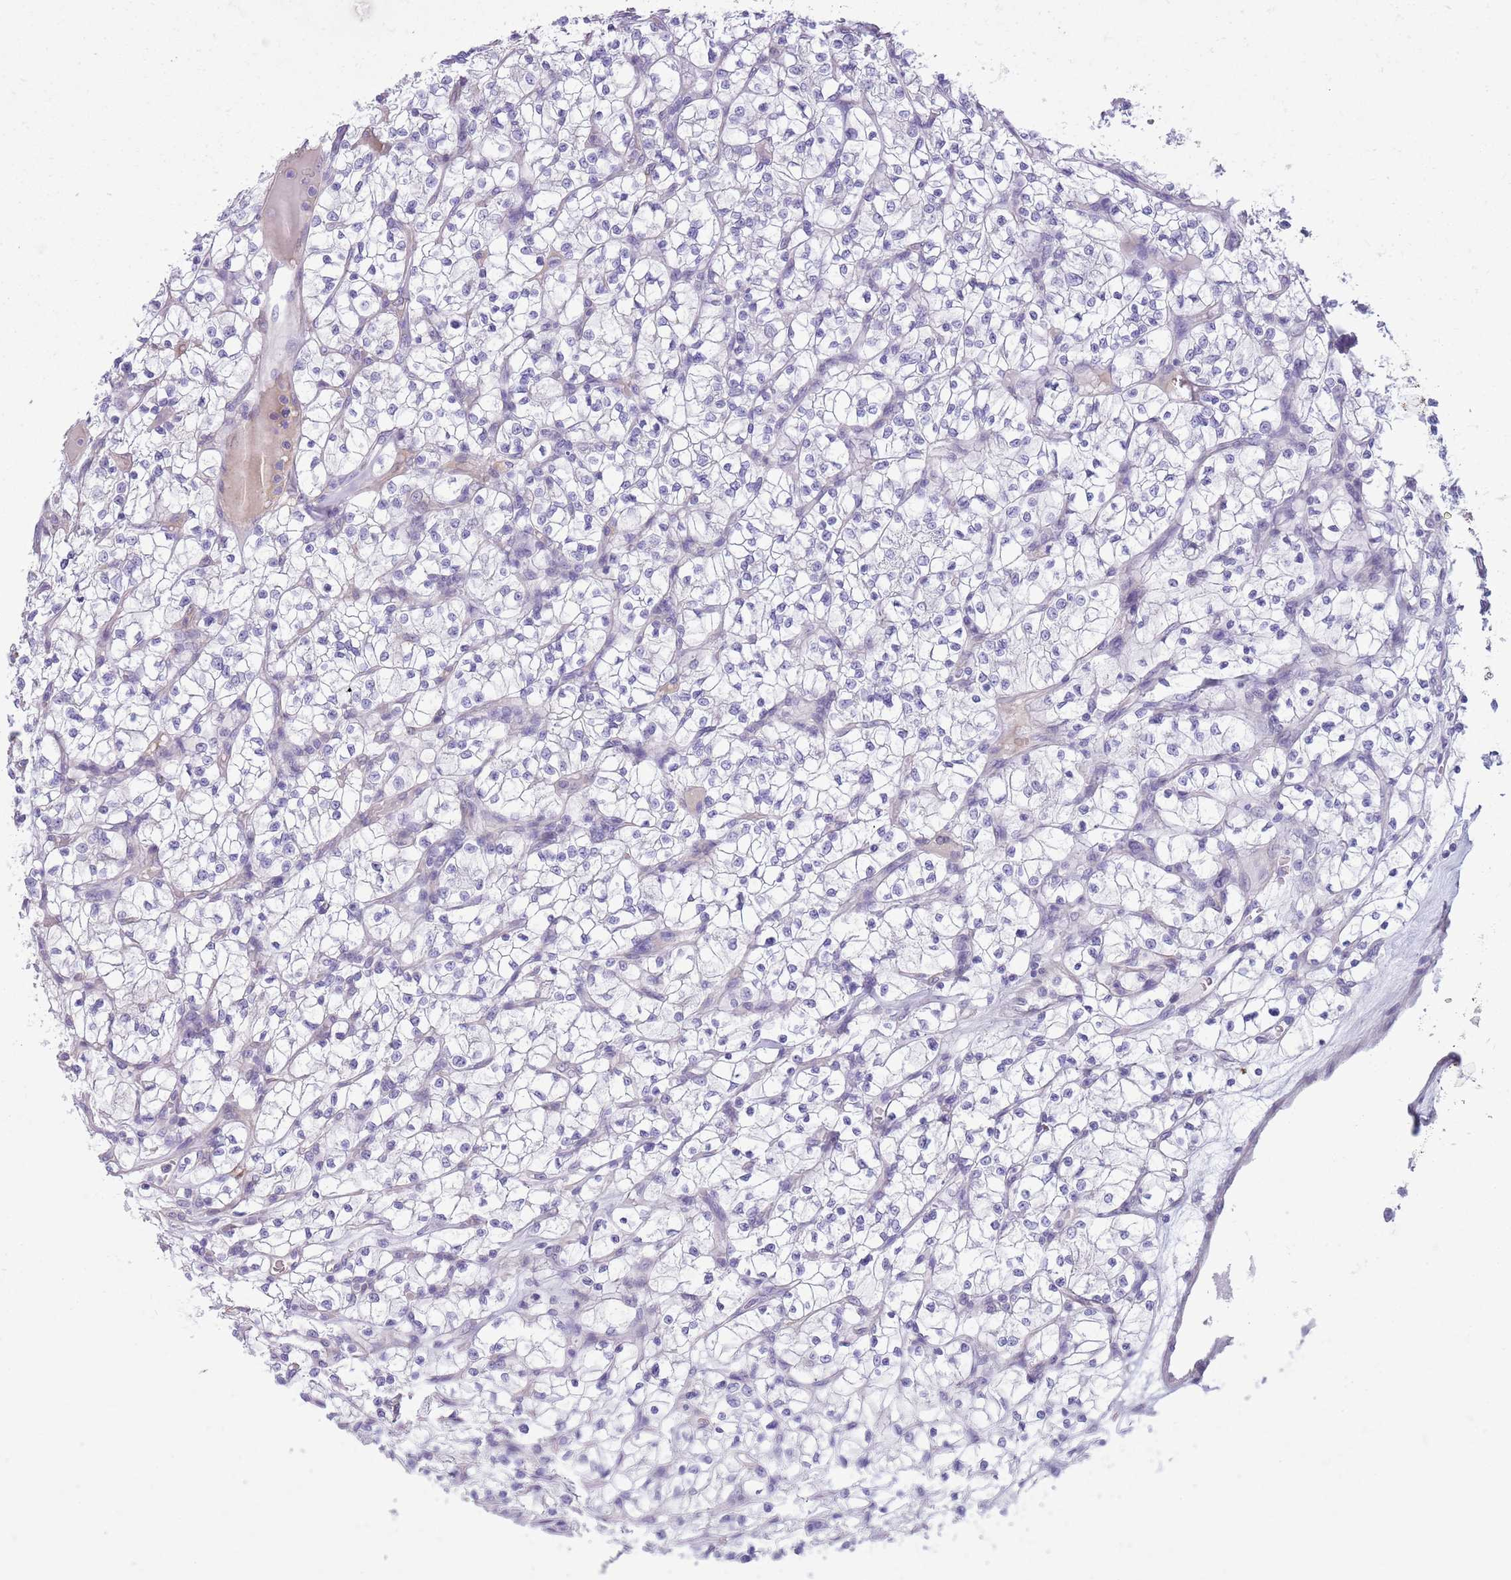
{"staining": {"intensity": "negative", "quantity": "none", "location": "none"}, "tissue": "renal cancer", "cell_type": "Tumor cells", "image_type": "cancer", "snomed": [{"axis": "morphology", "description": "Adenocarcinoma, NOS"}, {"axis": "topography", "description": "Kidney"}], "caption": "Image shows no protein staining in tumor cells of renal cancer (adenocarcinoma) tissue.", "gene": "RBP3", "patient": {"sex": "female", "age": 64}}